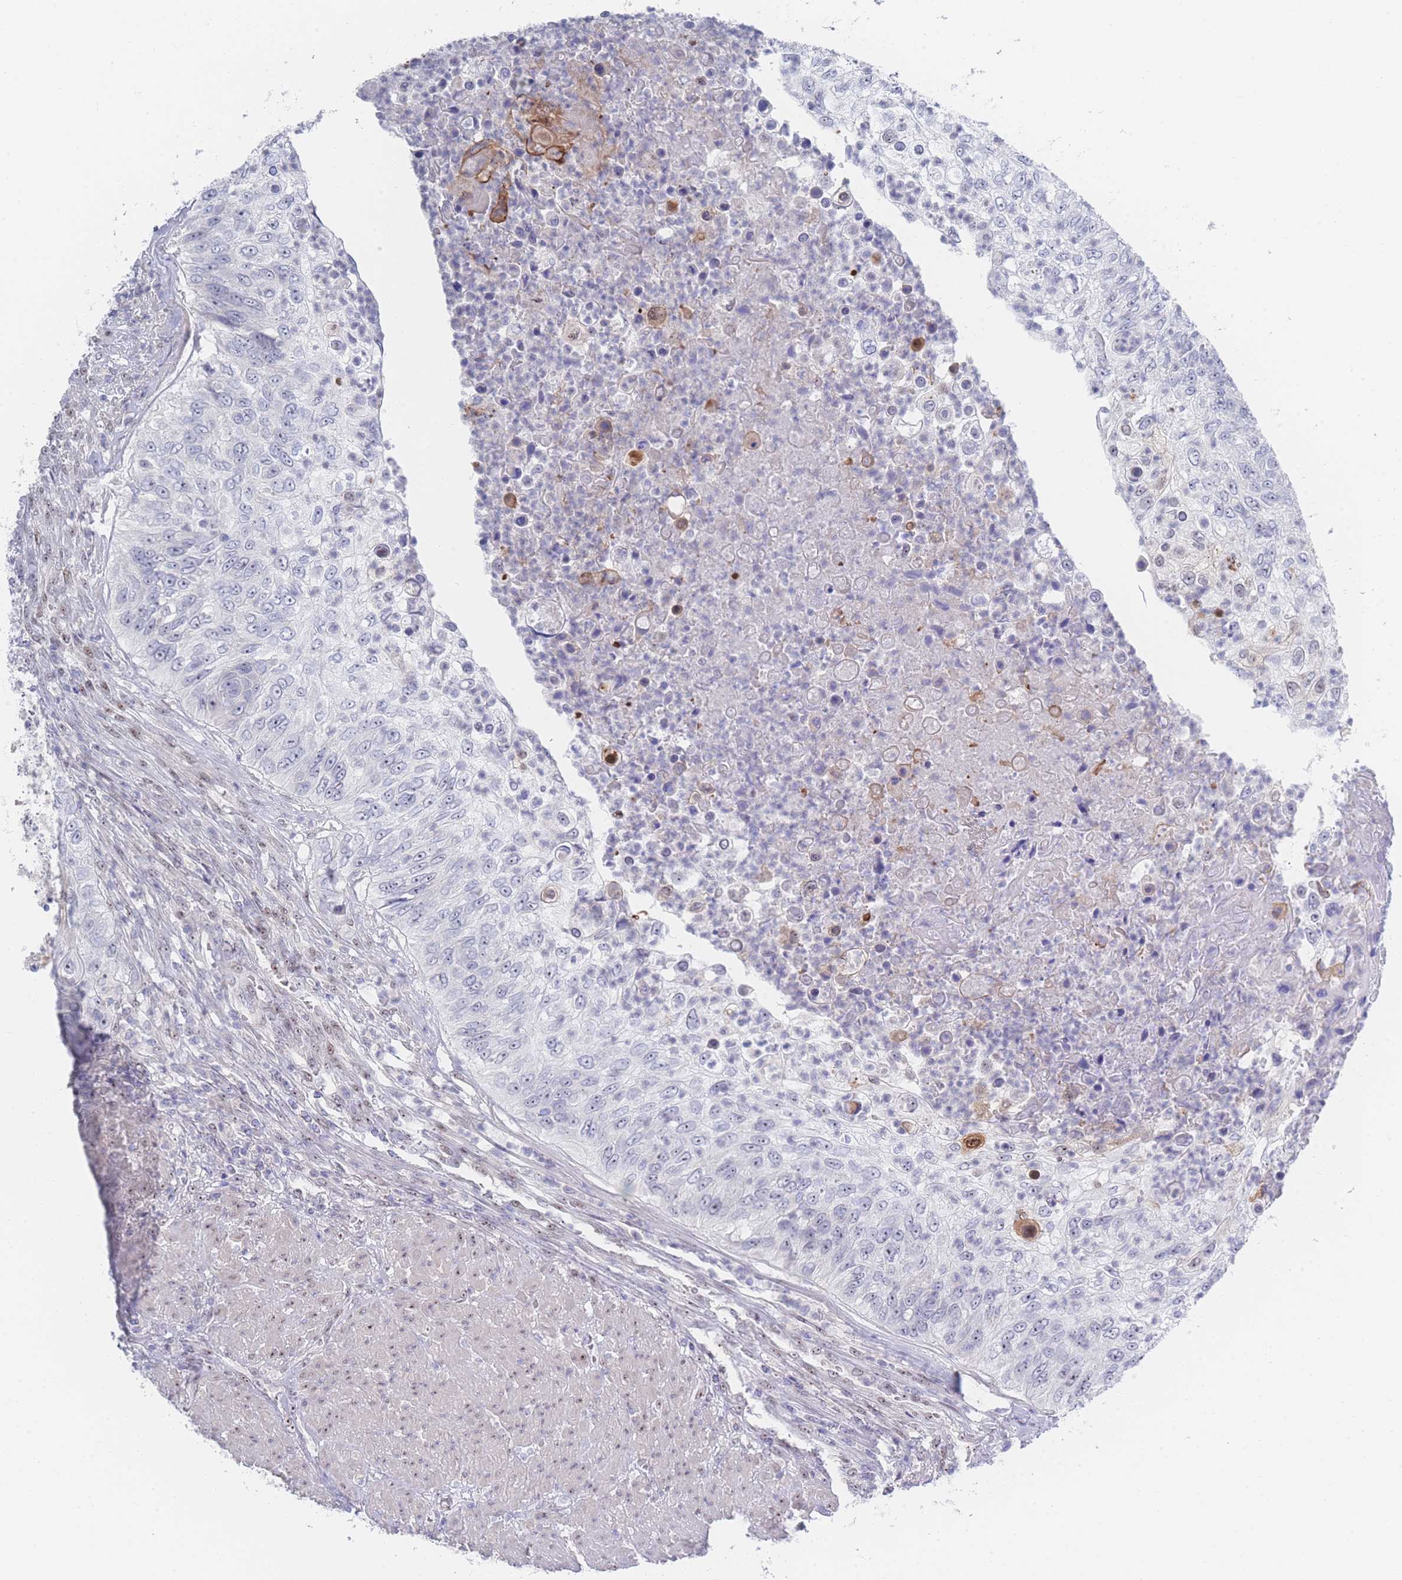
{"staining": {"intensity": "moderate", "quantity": "<25%", "location": "cytoplasmic/membranous,nuclear"}, "tissue": "urothelial cancer", "cell_type": "Tumor cells", "image_type": "cancer", "snomed": [{"axis": "morphology", "description": "Urothelial carcinoma, High grade"}, {"axis": "topography", "description": "Urinary bladder"}], "caption": "A brown stain highlights moderate cytoplasmic/membranous and nuclear staining of a protein in human urothelial cancer tumor cells. The staining was performed using DAB, with brown indicating positive protein expression. Nuclei are stained blue with hematoxylin.", "gene": "ZNF142", "patient": {"sex": "female", "age": 60}}